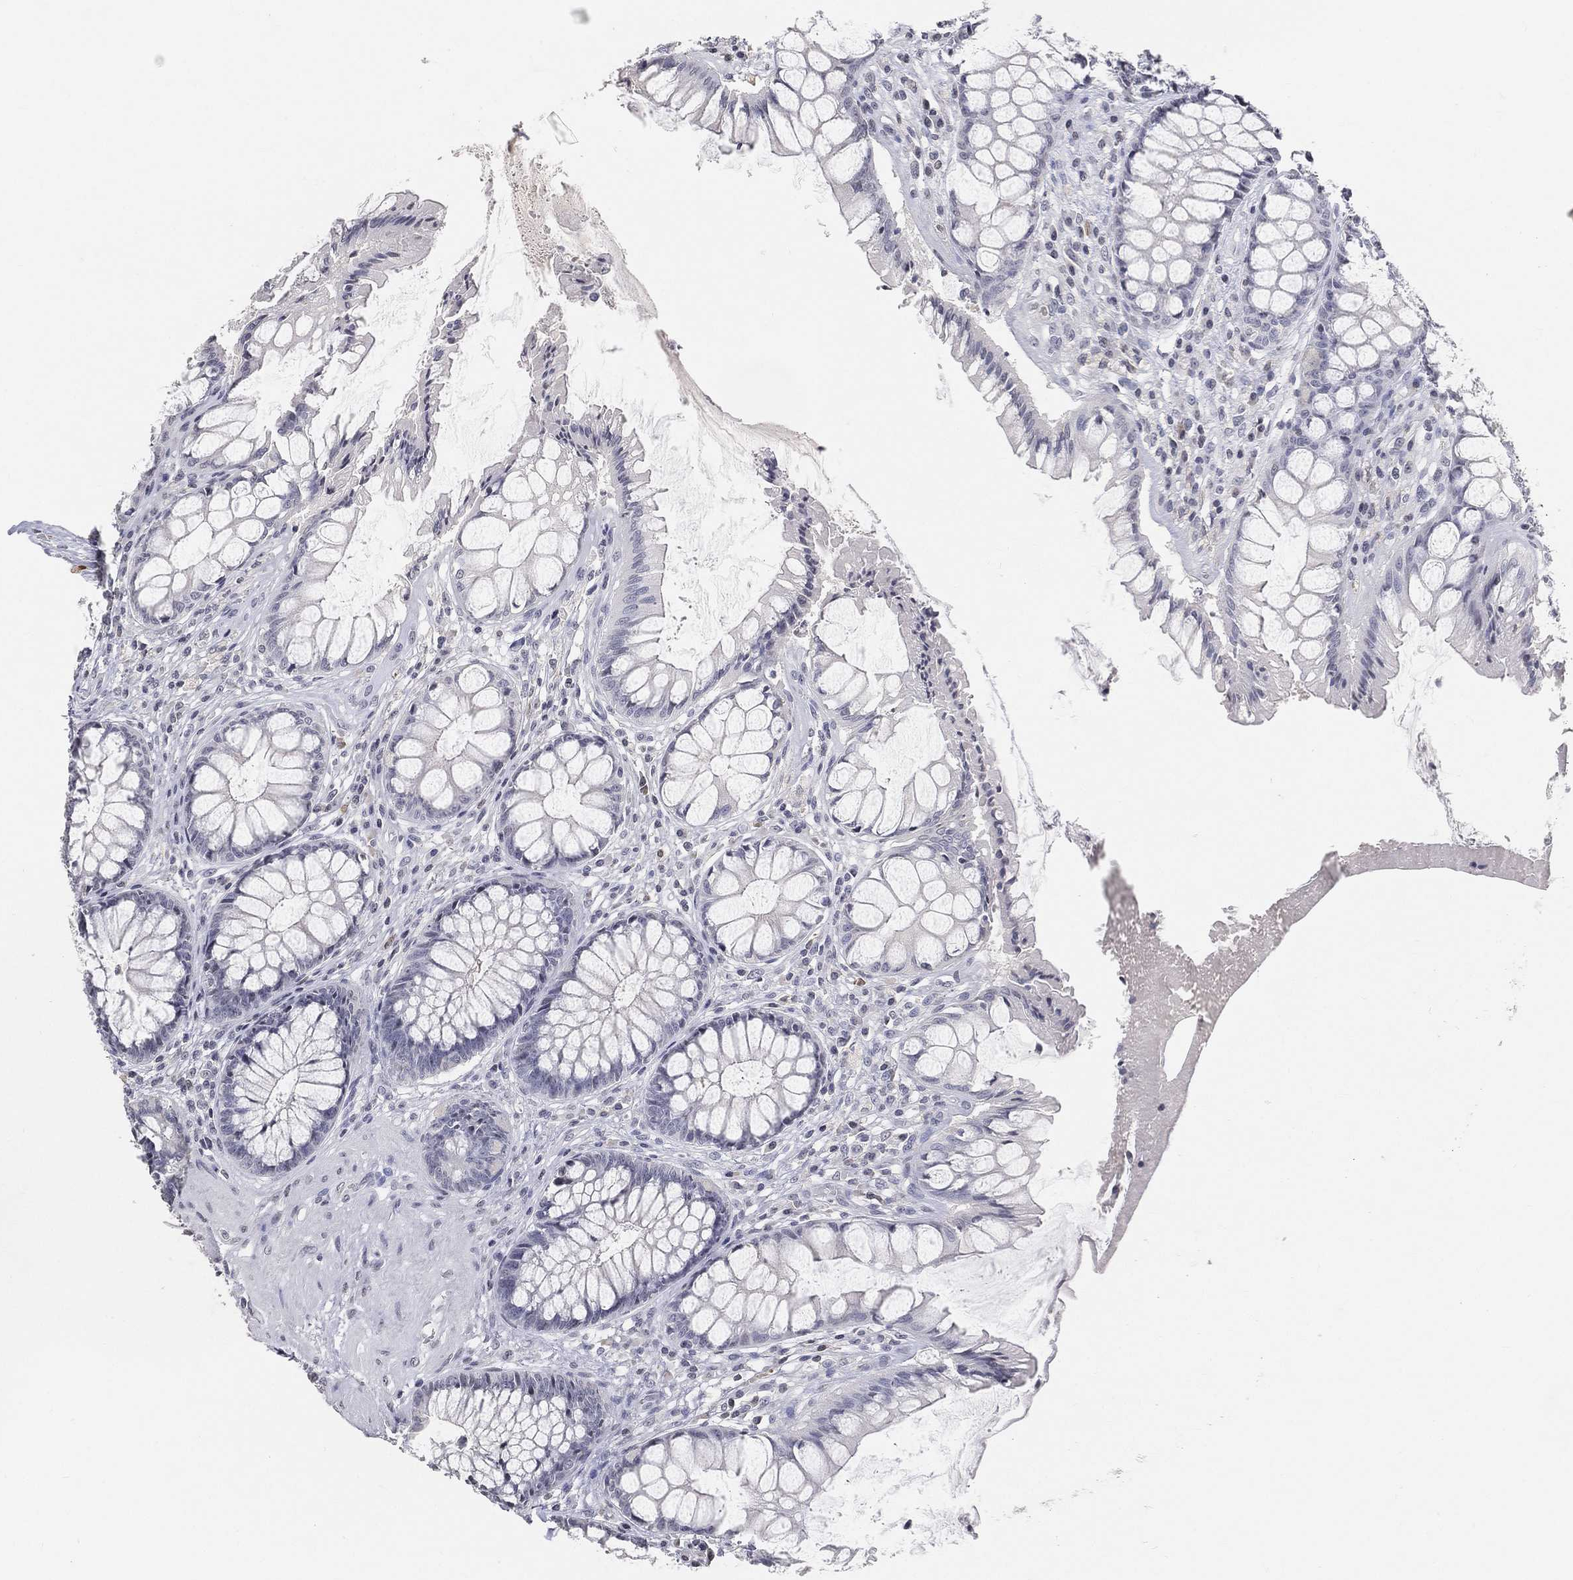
{"staining": {"intensity": "negative", "quantity": "none", "location": "none"}, "tissue": "rectum", "cell_type": "Glandular cells", "image_type": "normal", "snomed": [{"axis": "morphology", "description": "Normal tissue, NOS"}, {"axis": "topography", "description": "Rectum"}], "caption": "Glandular cells are negative for protein expression in benign human rectum. Brightfield microscopy of IHC stained with DAB (brown) and hematoxylin (blue), captured at high magnification.", "gene": "ARG1", "patient": {"sex": "female", "age": 58}}